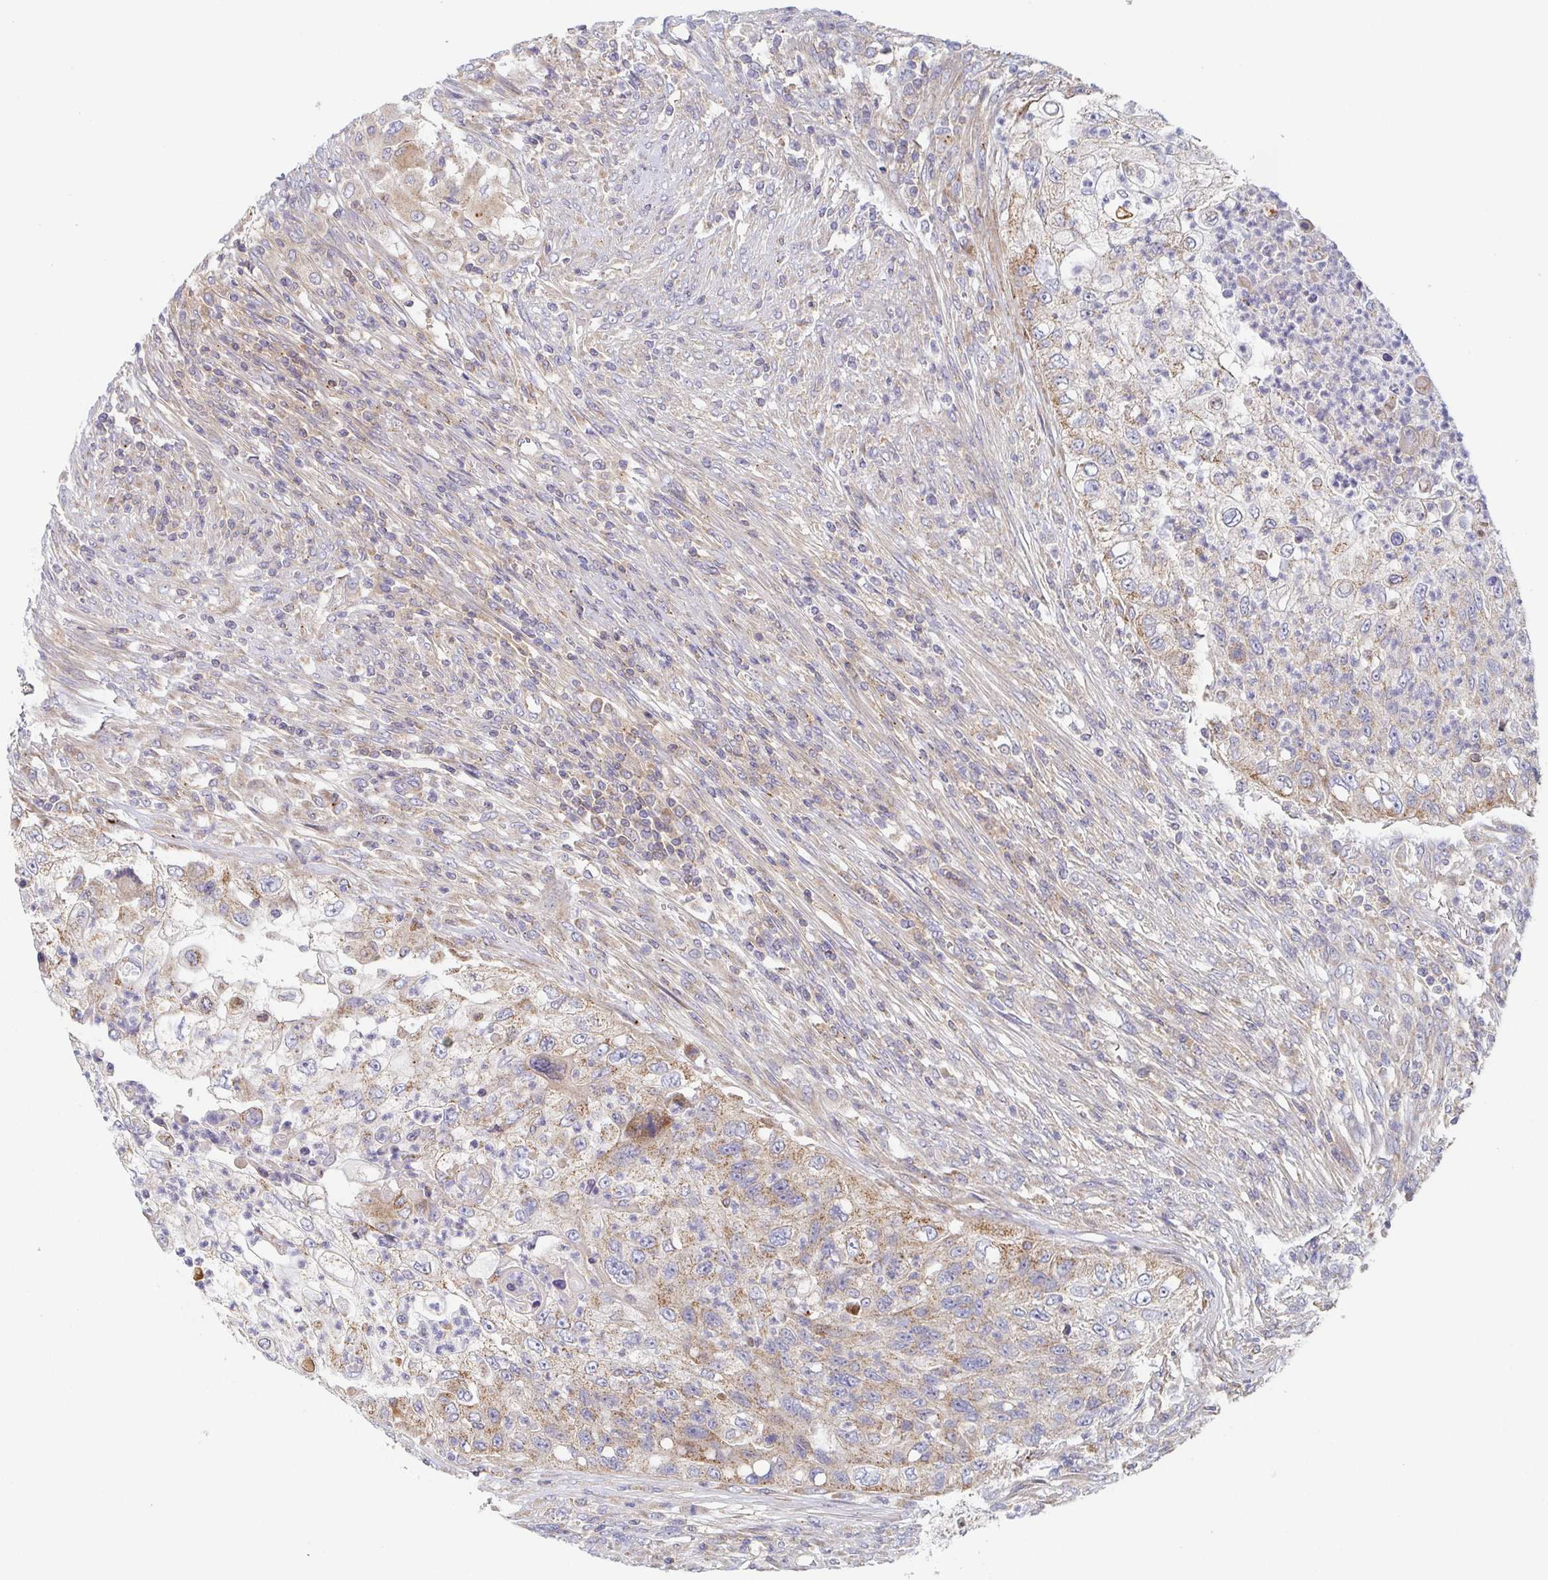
{"staining": {"intensity": "weak", "quantity": "25%-75%", "location": "cytoplasmic/membranous"}, "tissue": "urothelial cancer", "cell_type": "Tumor cells", "image_type": "cancer", "snomed": [{"axis": "morphology", "description": "Urothelial carcinoma, High grade"}, {"axis": "topography", "description": "Urinary bladder"}], "caption": "Urothelial cancer stained with a protein marker reveals weak staining in tumor cells.", "gene": "TUFT1", "patient": {"sex": "female", "age": 60}}